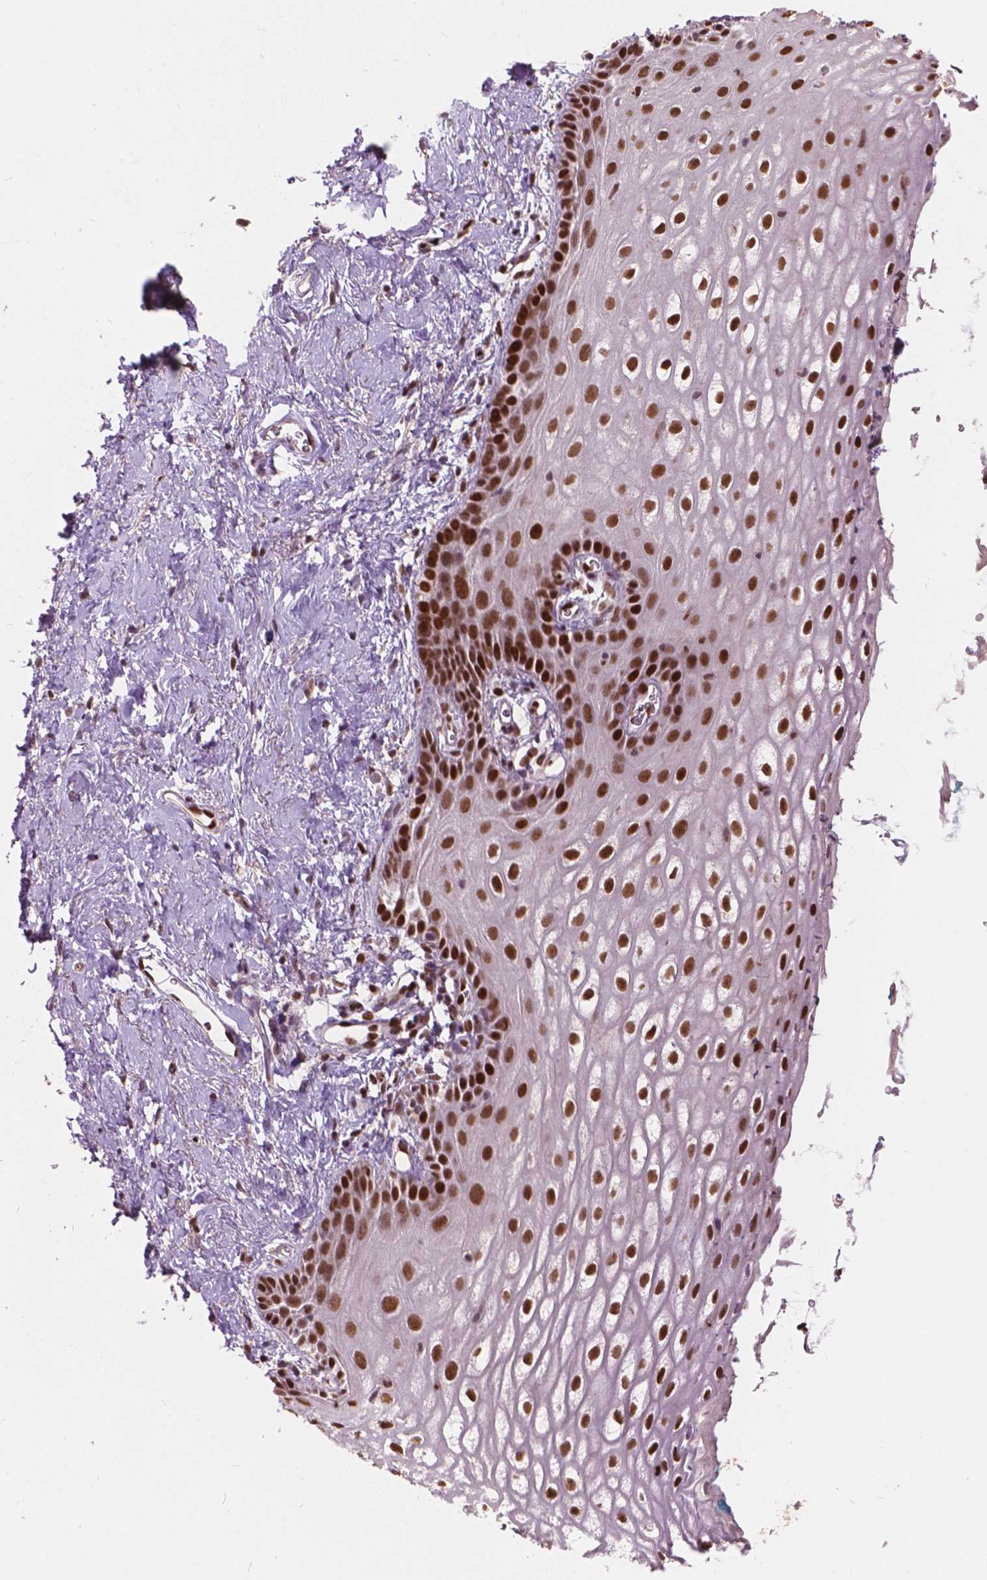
{"staining": {"intensity": "strong", "quantity": ">75%", "location": "nuclear"}, "tissue": "vagina", "cell_type": "Squamous epithelial cells", "image_type": "normal", "snomed": [{"axis": "morphology", "description": "Normal tissue, NOS"}, {"axis": "morphology", "description": "Adenocarcinoma, NOS"}, {"axis": "topography", "description": "Rectum"}, {"axis": "topography", "description": "Vagina"}, {"axis": "topography", "description": "Peripheral nerve tissue"}], "caption": "Normal vagina displays strong nuclear positivity in about >75% of squamous epithelial cells.", "gene": "ANP32A", "patient": {"sex": "female", "age": 71}}